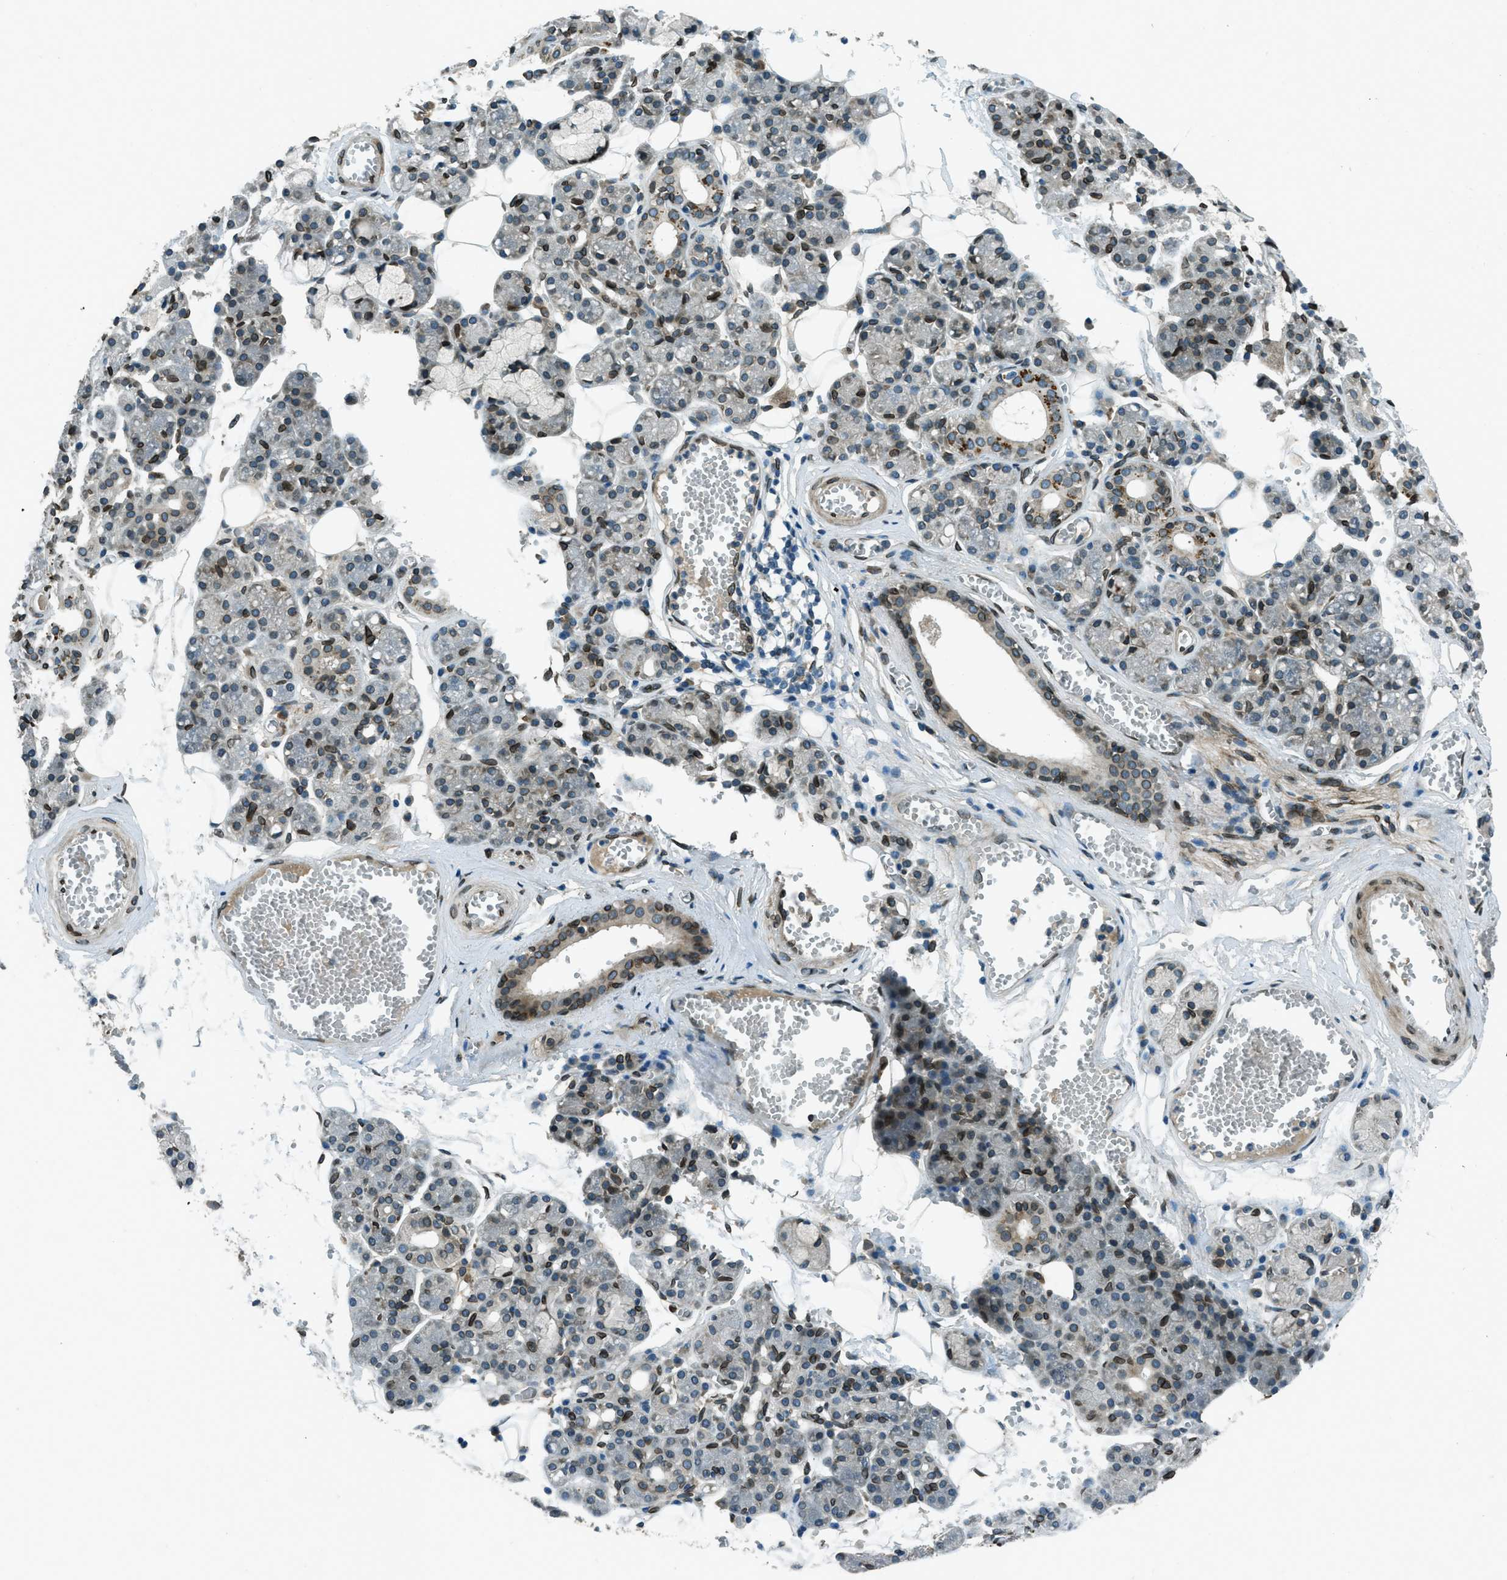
{"staining": {"intensity": "moderate", "quantity": "25%-75%", "location": "cytoplasmic/membranous,nuclear"}, "tissue": "salivary gland", "cell_type": "Glandular cells", "image_type": "normal", "snomed": [{"axis": "morphology", "description": "Normal tissue, NOS"}, {"axis": "topography", "description": "Salivary gland"}], "caption": "Benign salivary gland reveals moderate cytoplasmic/membranous,nuclear positivity in approximately 25%-75% of glandular cells.", "gene": "LEMD2", "patient": {"sex": "male", "age": 63}}